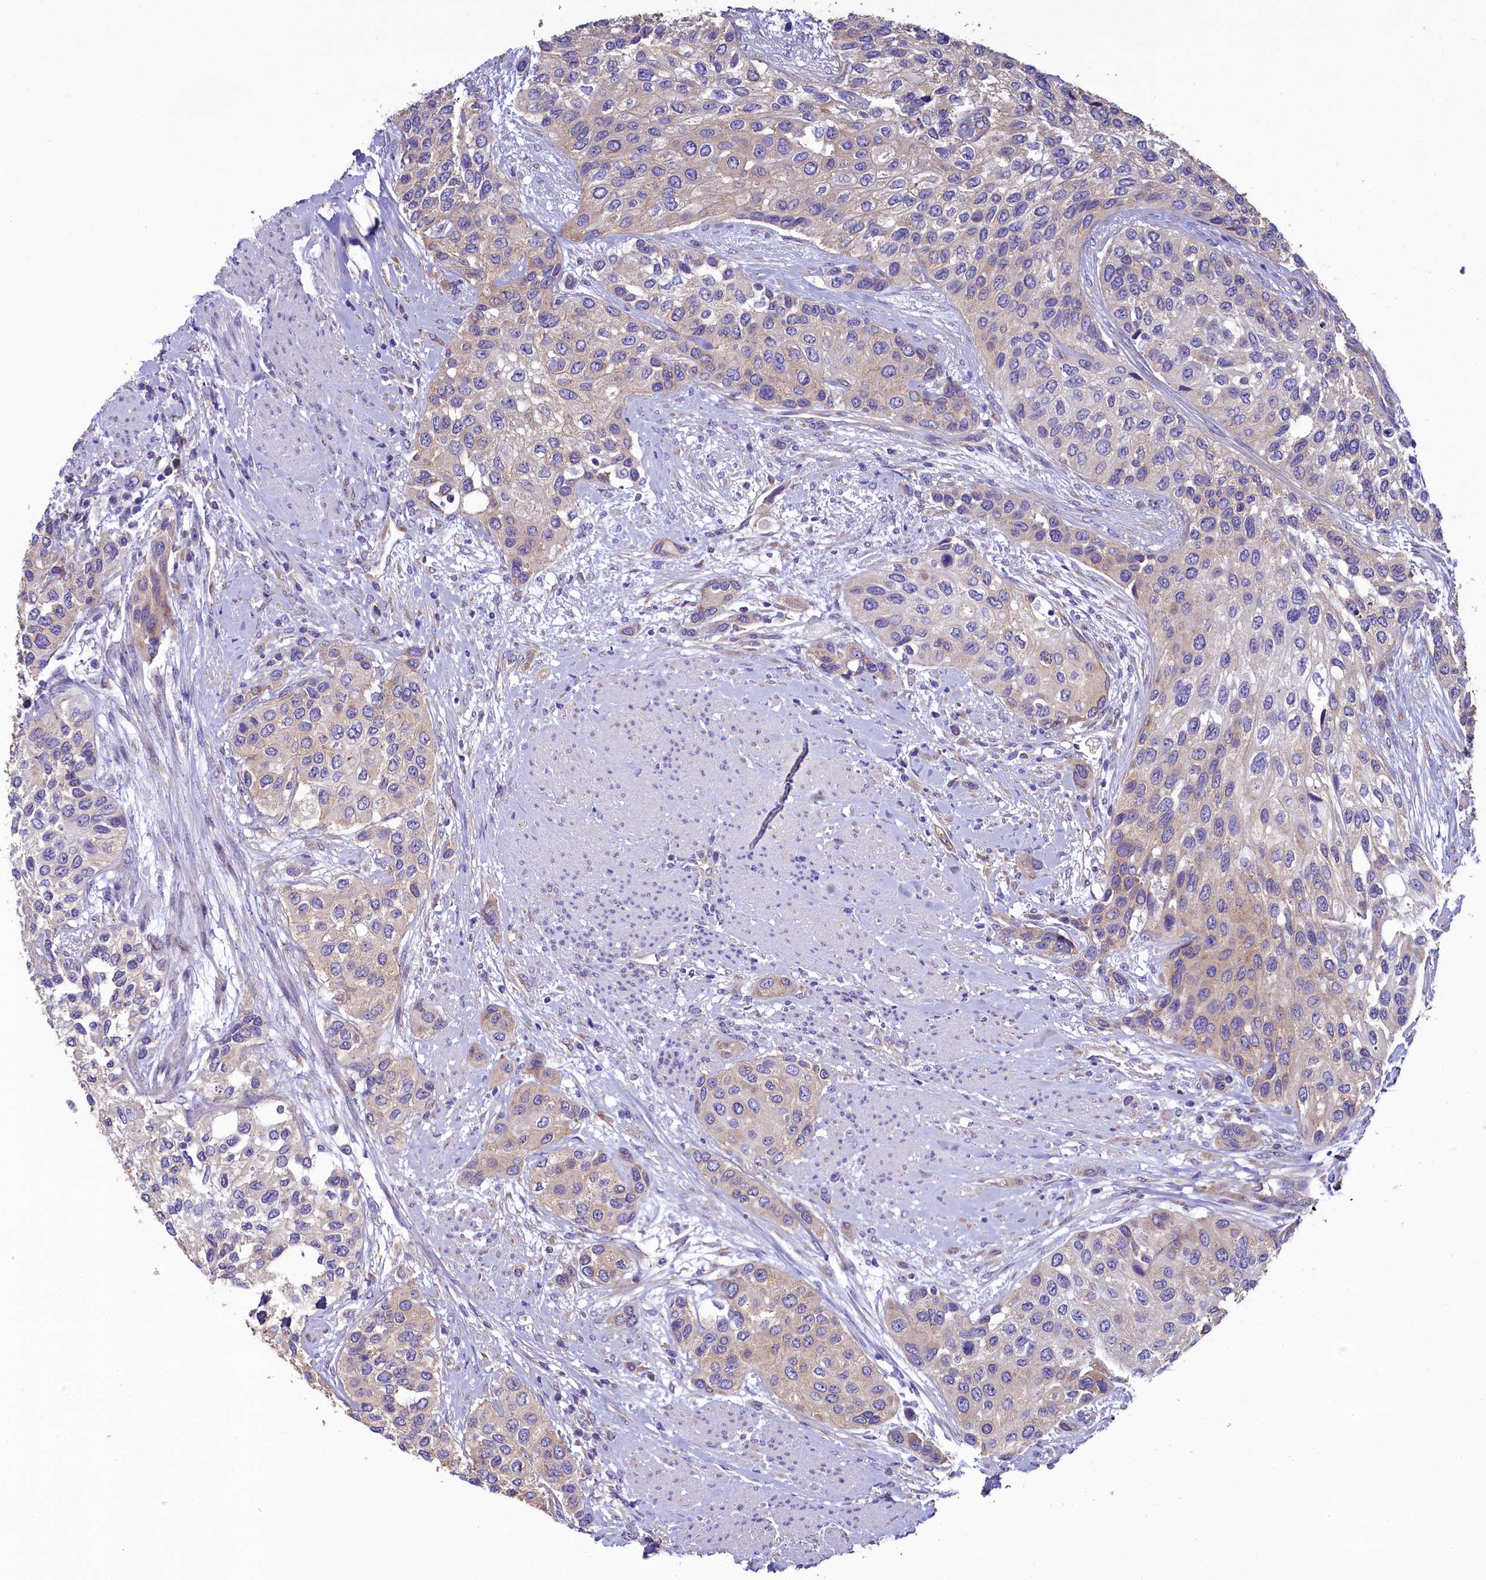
{"staining": {"intensity": "weak", "quantity": "25%-75%", "location": "cytoplasmic/membranous"}, "tissue": "urothelial cancer", "cell_type": "Tumor cells", "image_type": "cancer", "snomed": [{"axis": "morphology", "description": "Normal tissue, NOS"}, {"axis": "morphology", "description": "Urothelial carcinoma, High grade"}, {"axis": "topography", "description": "Vascular tissue"}, {"axis": "topography", "description": "Urinary bladder"}], "caption": "Immunohistochemistry of high-grade urothelial carcinoma exhibits low levels of weak cytoplasmic/membranous staining in about 25%-75% of tumor cells. Immunohistochemistry (ihc) stains the protein of interest in brown and the nuclei are stained blue.", "gene": "GPR21", "patient": {"sex": "female", "age": 56}}